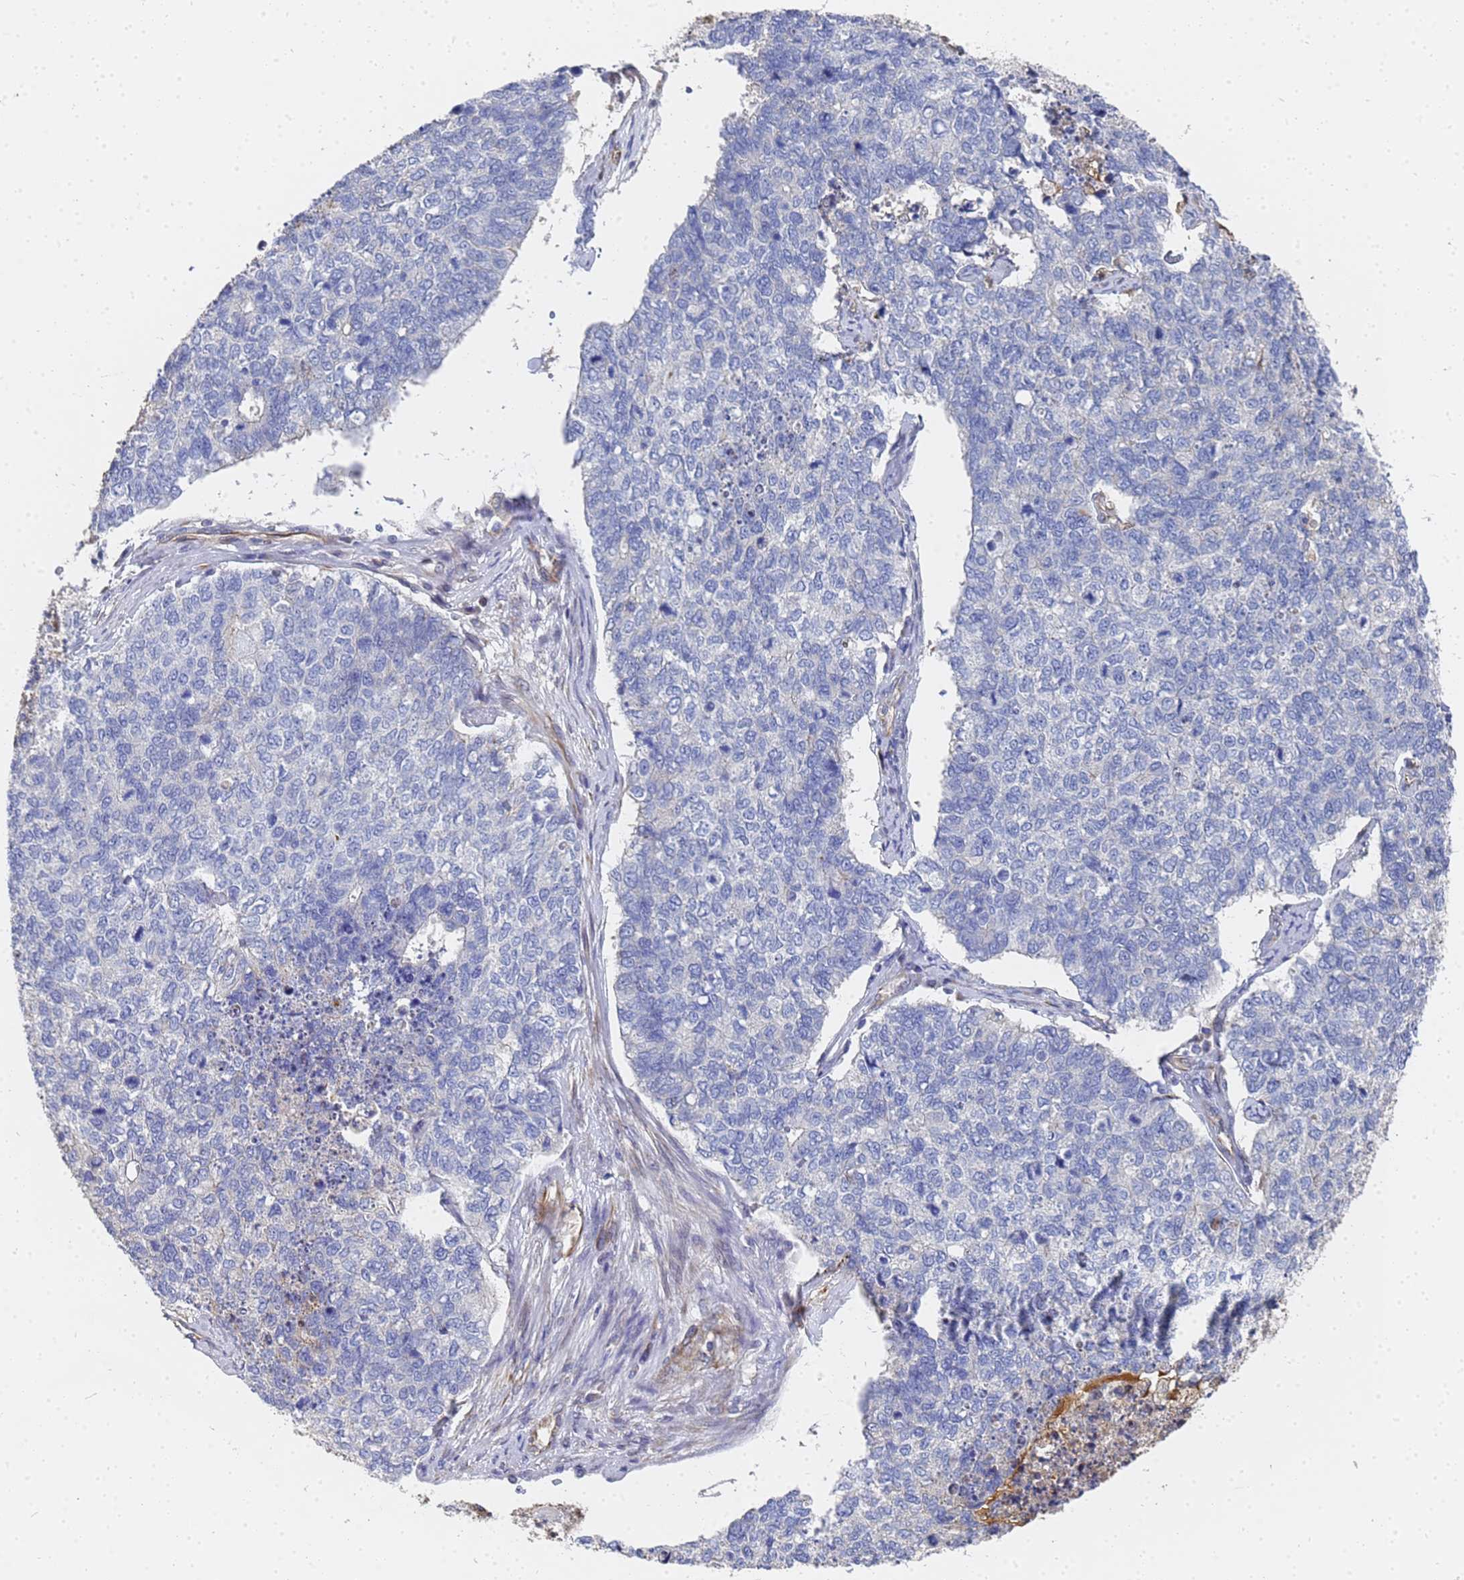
{"staining": {"intensity": "negative", "quantity": "none", "location": "none"}, "tissue": "cervical cancer", "cell_type": "Tumor cells", "image_type": "cancer", "snomed": [{"axis": "morphology", "description": "Squamous cell carcinoma, NOS"}, {"axis": "topography", "description": "Cervix"}], "caption": "IHC of human cervical cancer demonstrates no staining in tumor cells.", "gene": "SYT13", "patient": {"sex": "female", "age": 63}}